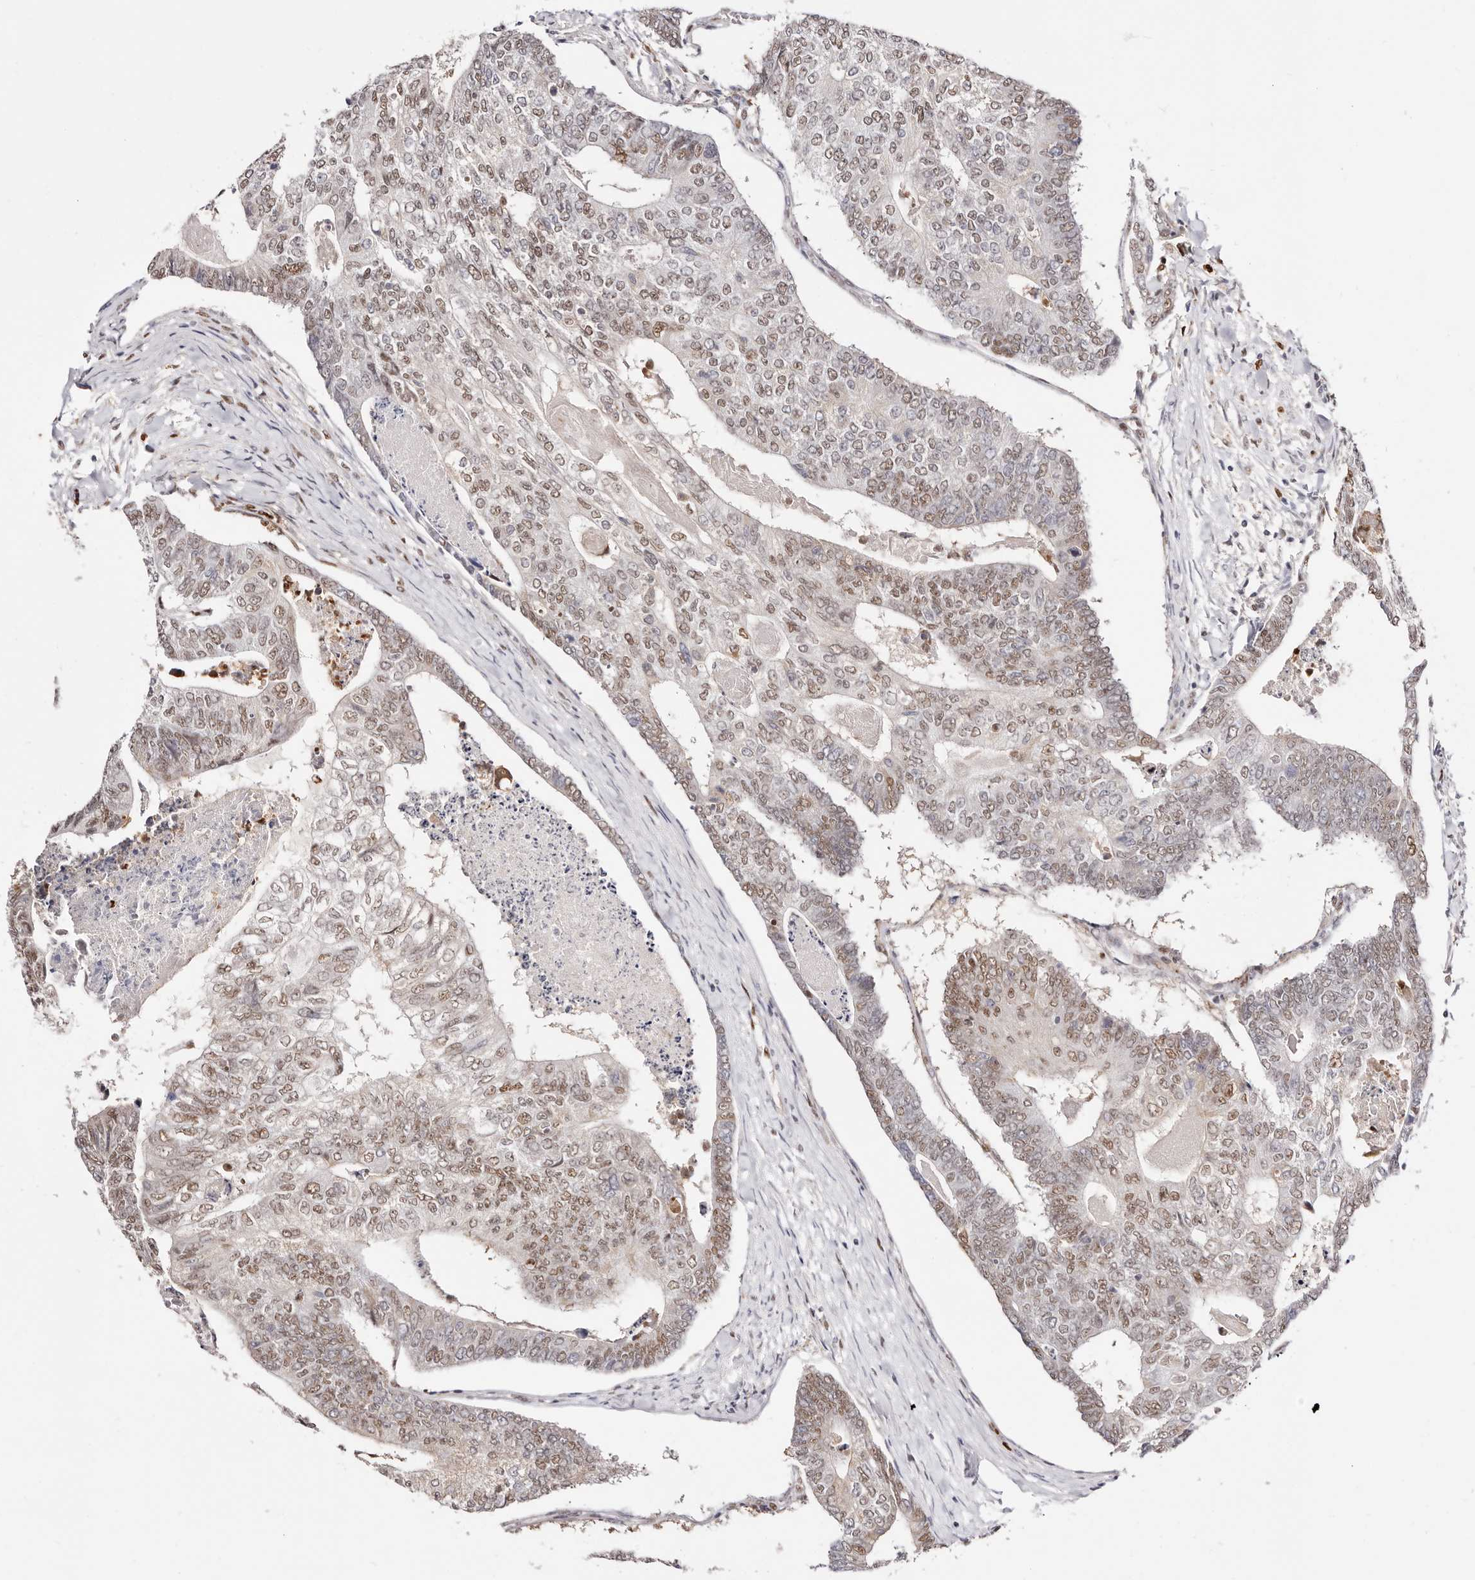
{"staining": {"intensity": "weak", "quantity": ">75%", "location": "nuclear"}, "tissue": "colorectal cancer", "cell_type": "Tumor cells", "image_type": "cancer", "snomed": [{"axis": "morphology", "description": "Adenocarcinoma, NOS"}, {"axis": "topography", "description": "Colon"}], "caption": "Immunohistochemical staining of adenocarcinoma (colorectal) exhibits low levels of weak nuclear protein positivity in about >75% of tumor cells.", "gene": "TKT", "patient": {"sex": "female", "age": 67}}